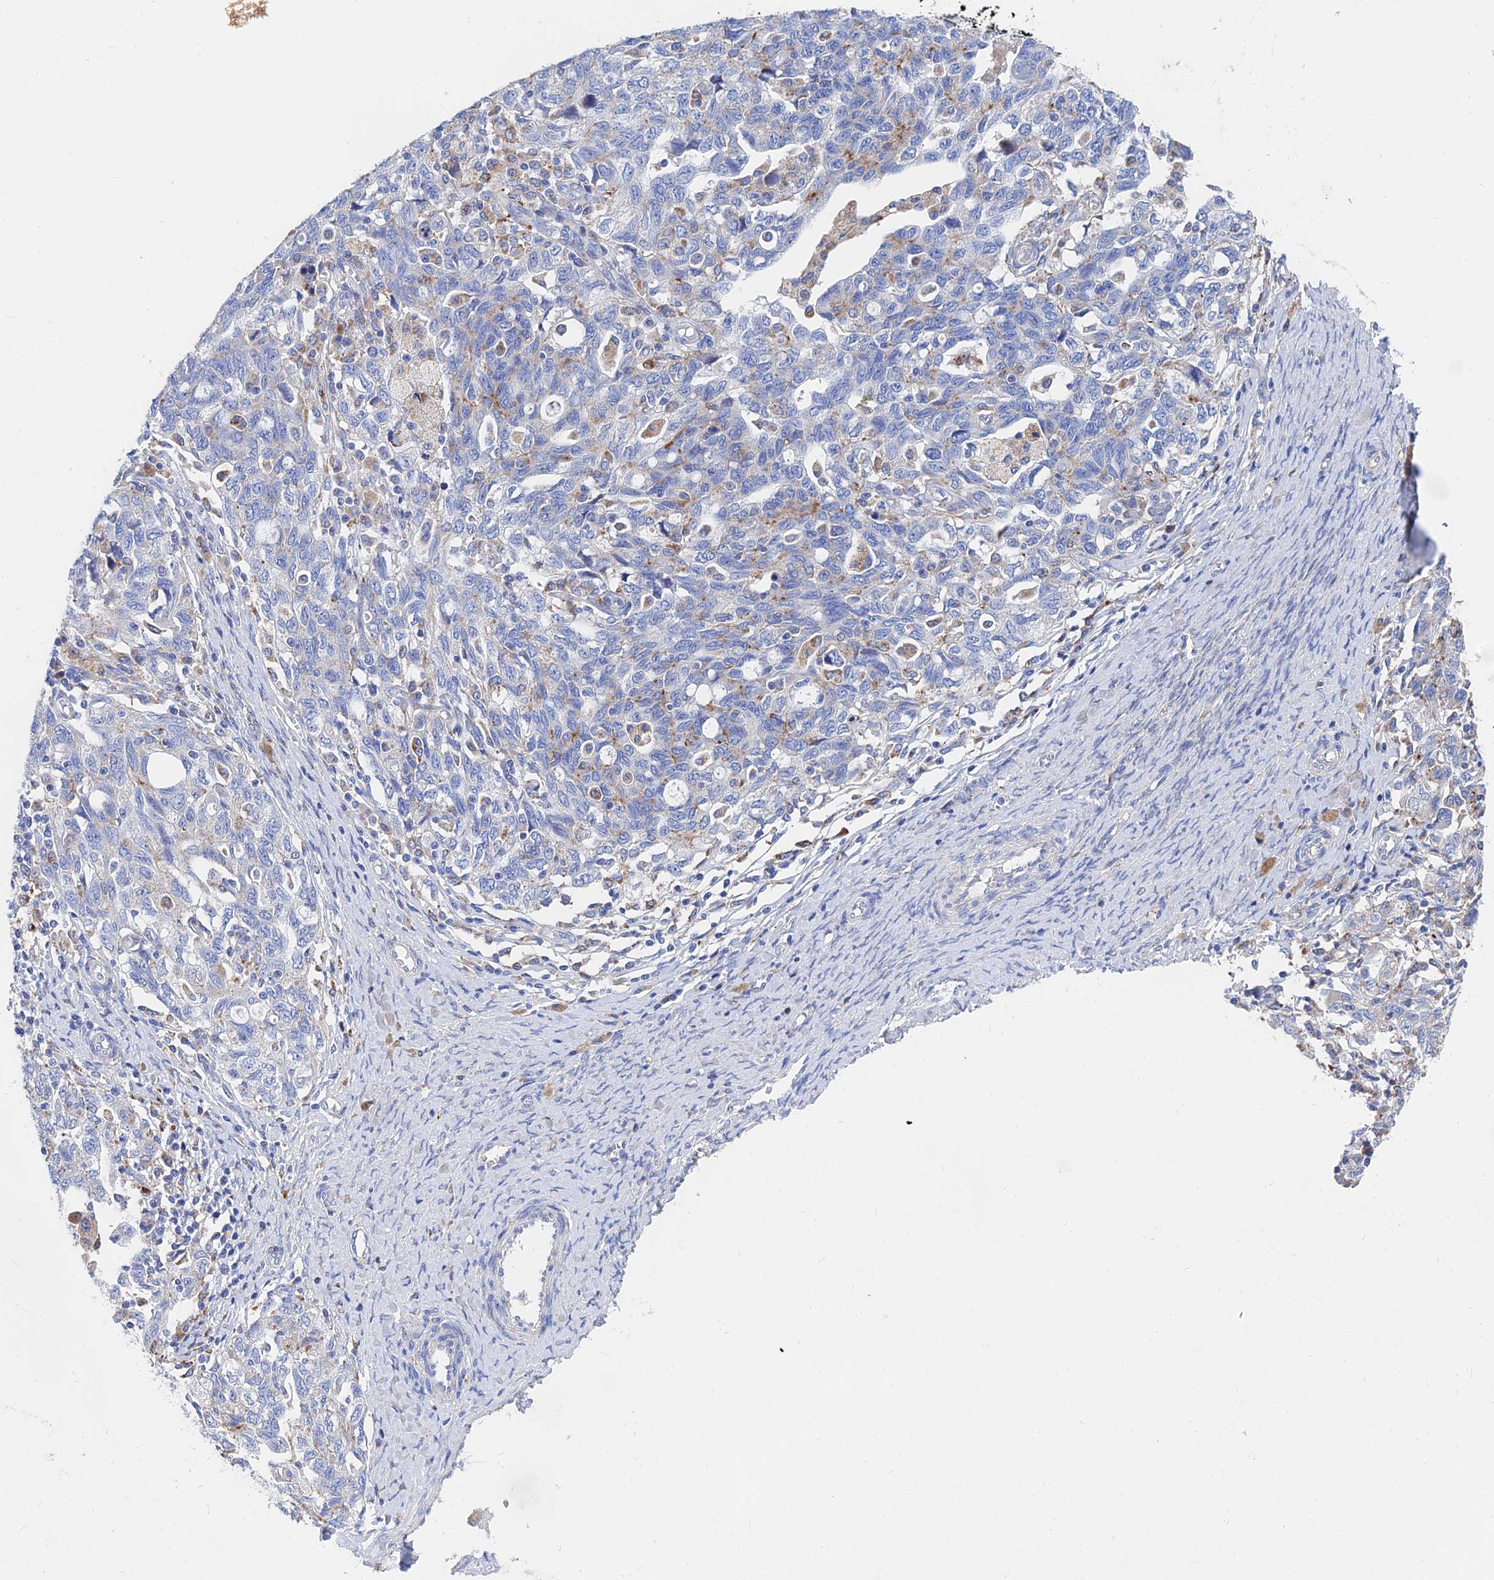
{"staining": {"intensity": "moderate", "quantity": "<25%", "location": "cytoplasmic/membranous"}, "tissue": "ovarian cancer", "cell_type": "Tumor cells", "image_type": "cancer", "snomed": [{"axis": "morphology", "description": "Carcinoma, NOS"}, {"axis": "morphology", "description": "Cystadenocarcinoma, serous, NOS"}, {"axis": "topography", "description": "Ovary"}], "caption": "Carcinoma (ovarian) was stained to show a protein in brown. There is low levels of moderate cytoplasmic/membranous staining in approximately <25% of tumor cells. The staining is performed using DAB brown chromogen to label protein expression. The nuclei are counter-stained blue using hematoxylin.", "gene": "SPNS1", "patient": {"sex": "female", "age": 69}}